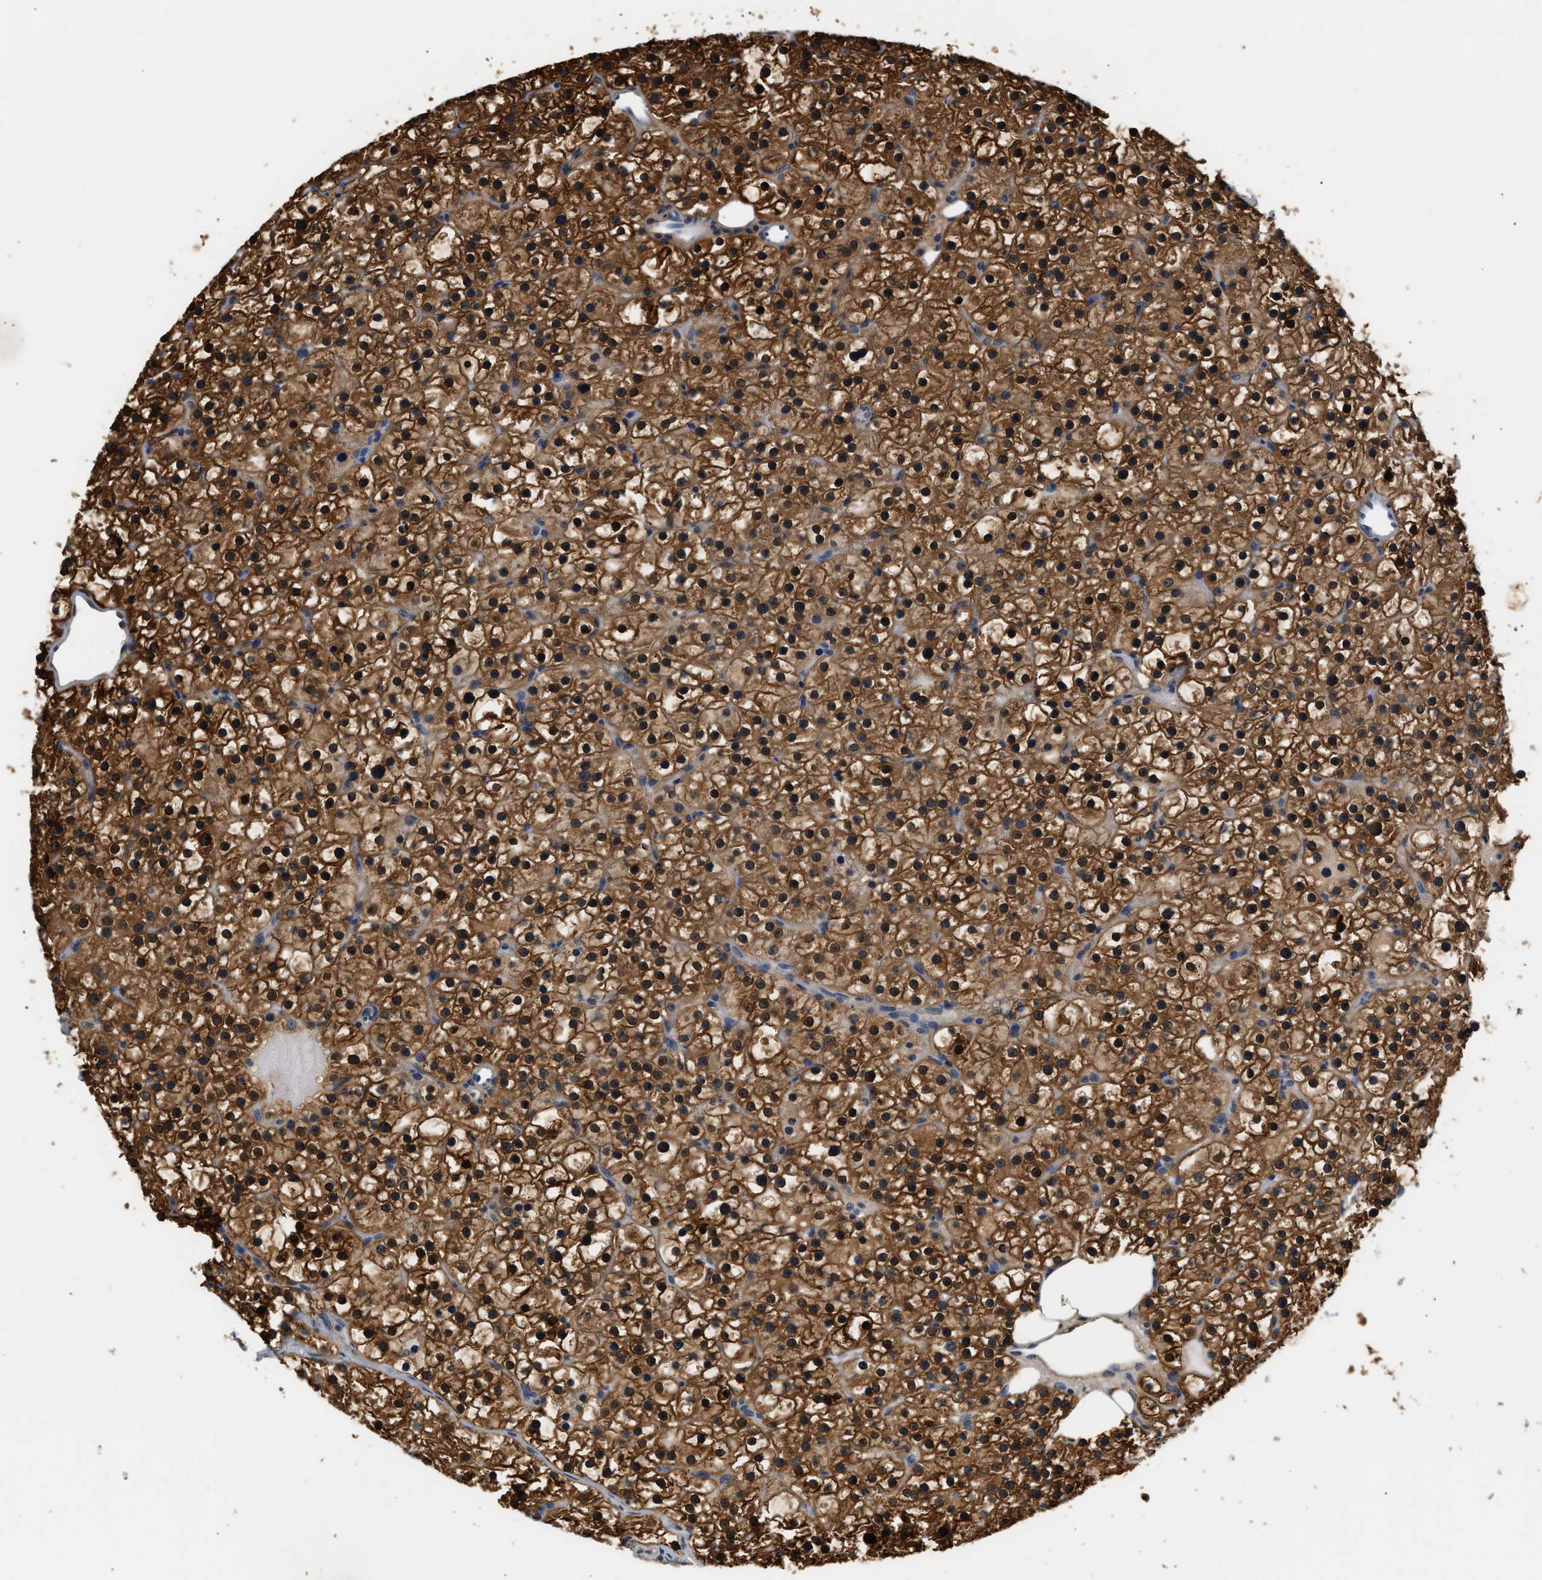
{"staining": {"intensity": "moderate", "quantity": ">75%", "location": "cytoplasmic/membranous"}, "tissue": "parathyroid gland", "cell_type": "Glandular cells", "image_type": "normal", "snomed": [{"axis": "morphology", "description": "Normal tissue, NOS"}, {"axis": "morphology", "description": "Inflammation chronic"}, {"axis": "morphology", "description": "Goiter, colloid"}, {"axis": "topography", "description": "Thyroid gland"}, {"axis": "topography", "description": "Parathyroid gland"}], "caption": "Protein staining of unremarkable parathyroid gland demonstrates moderate cytoplasmic/membranous staining in approximately >75% of glandular cells. The protein of interest is stained brown, and the nuclei are stained in blue (DAB IHC with brightfield microscopy, high magnification).", "gene": "GPI", "patient": {"sex": "male", "age": 65}}